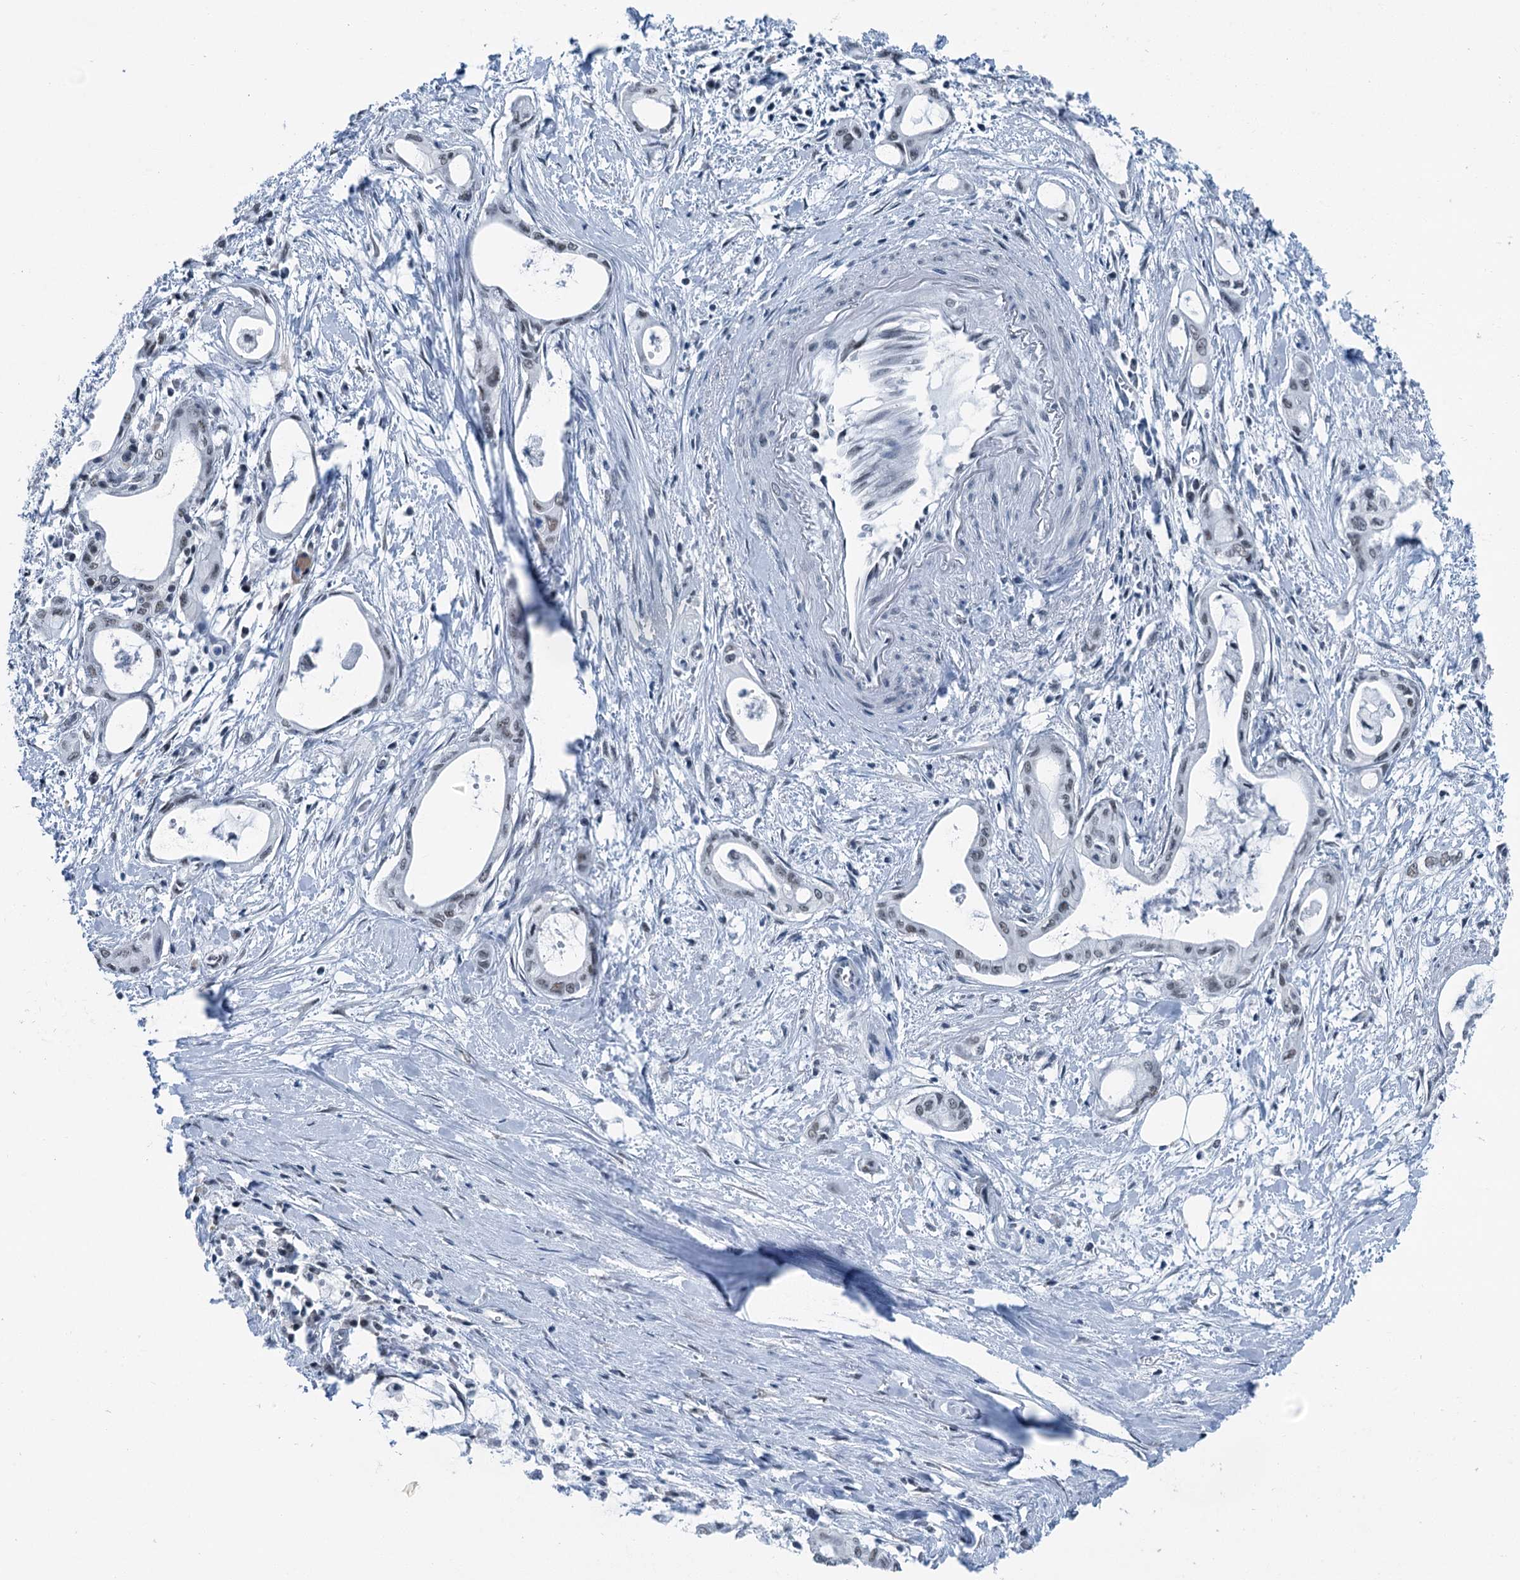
{"staining": {"intensity": "negative", "quantity": "none", "location": "none"}, "tissue": "pancreatic cancer", "cell_type": "Tumor cells", "image_type": "cancer", "snomed": [{"axis": "morphology", "description": "Adenocarcinoma, NOS"}, {"axis": "topography", "description": "Pancreas"}], "caption": "An image of human adenocarcinoma (pancreatic) is negative for staining in tumor cells. (DAB IHC with hematoxylin counter stain).", "gene": "TRPT1", "patient": {"sex": "male", "age": 72}}